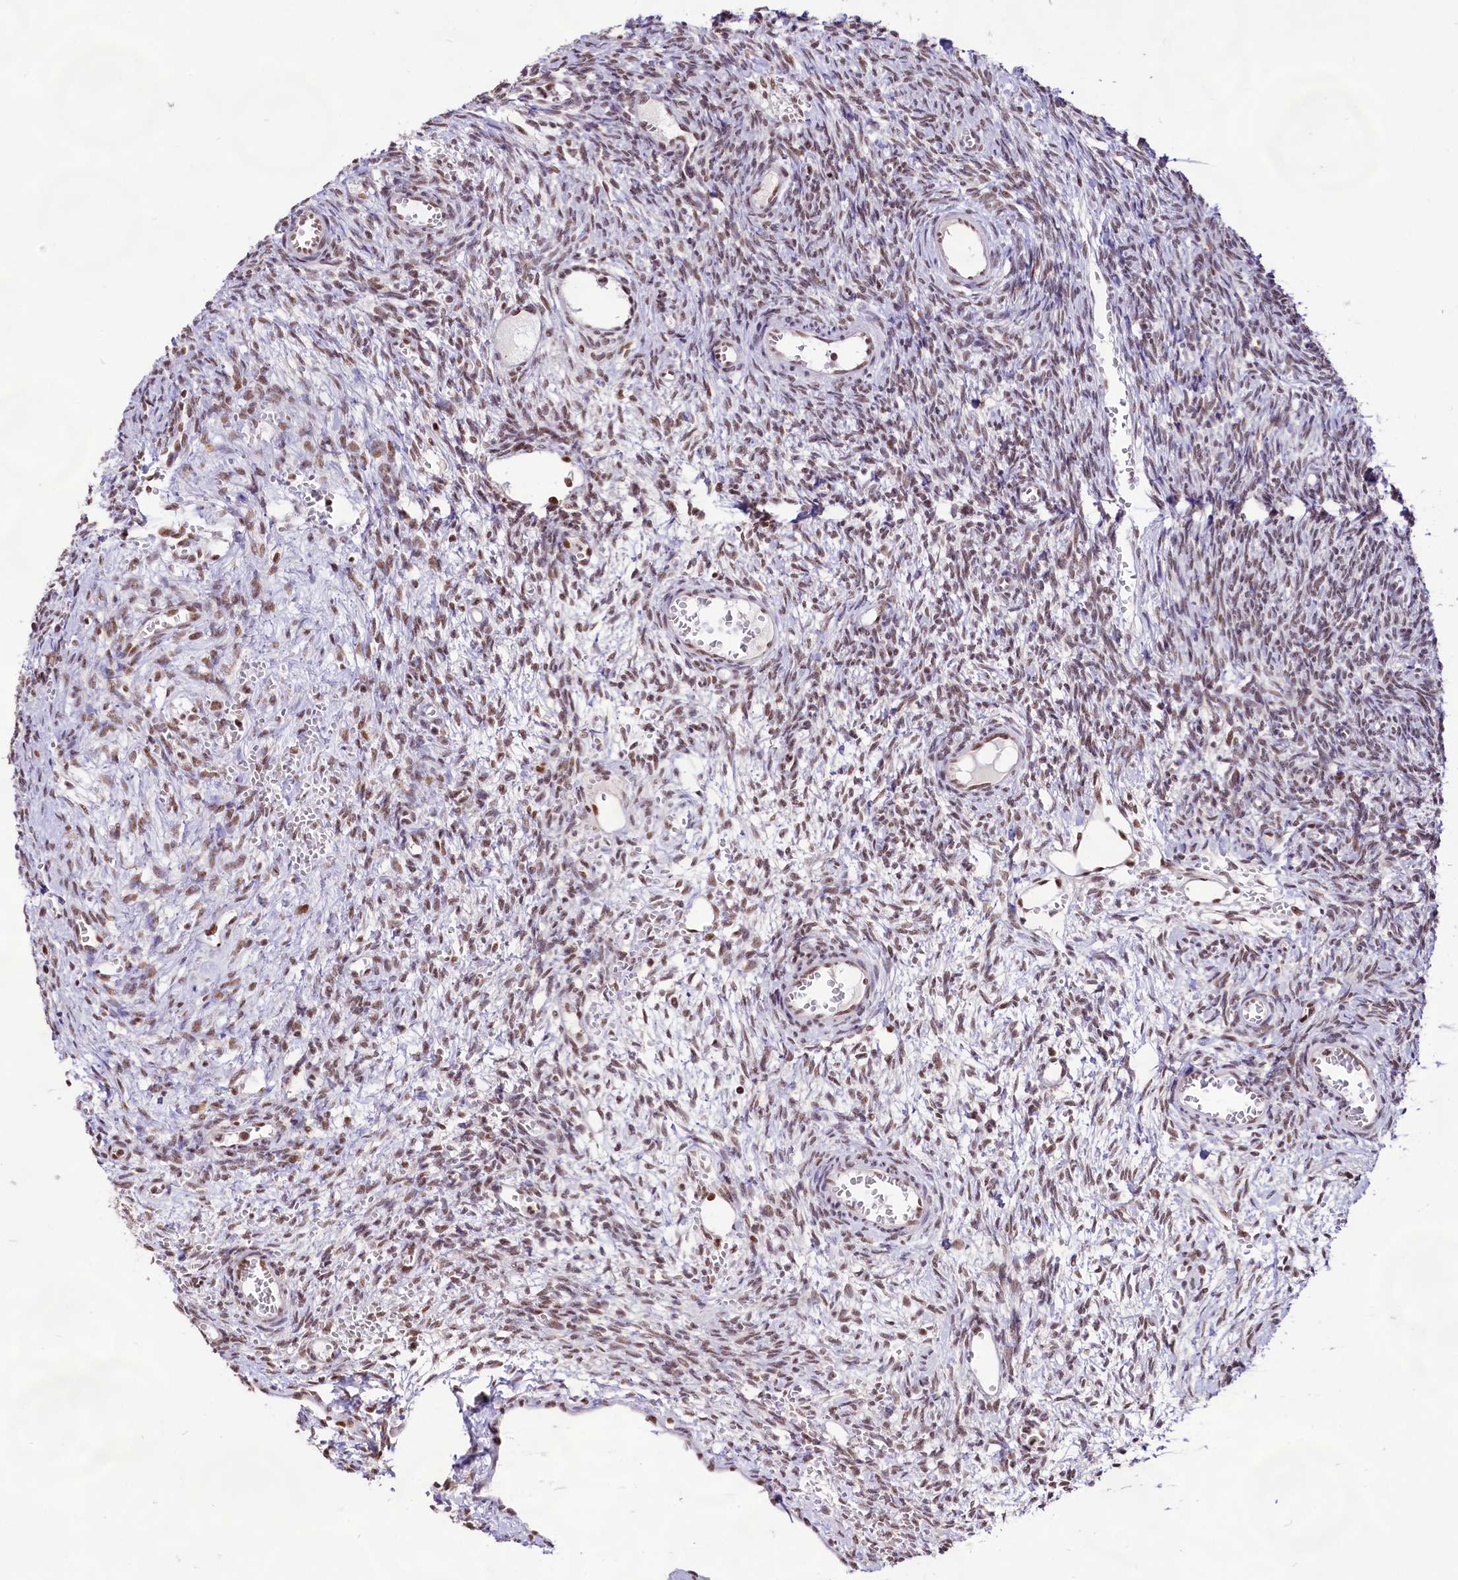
{"staining": {"intensity": "moderate", "quantity": ">75%", "location": "nuclear"}, "tissue": "ovary", "cell_type": "Ovarian stroma cells", "image_type": "normal", "snomed": [{"axis": "morphology", "description": "Normal tissue, NOS"}, {"axis": "topography", "description": "Ovary"}], "caption": "Brown immunohistochemical staining in unremarkable ovary reveals moderate nuclear positivity in about >75% of ovarian stroma cells.", "gene": "HIRA", "patient": {"sex": "female", "age": 39}}